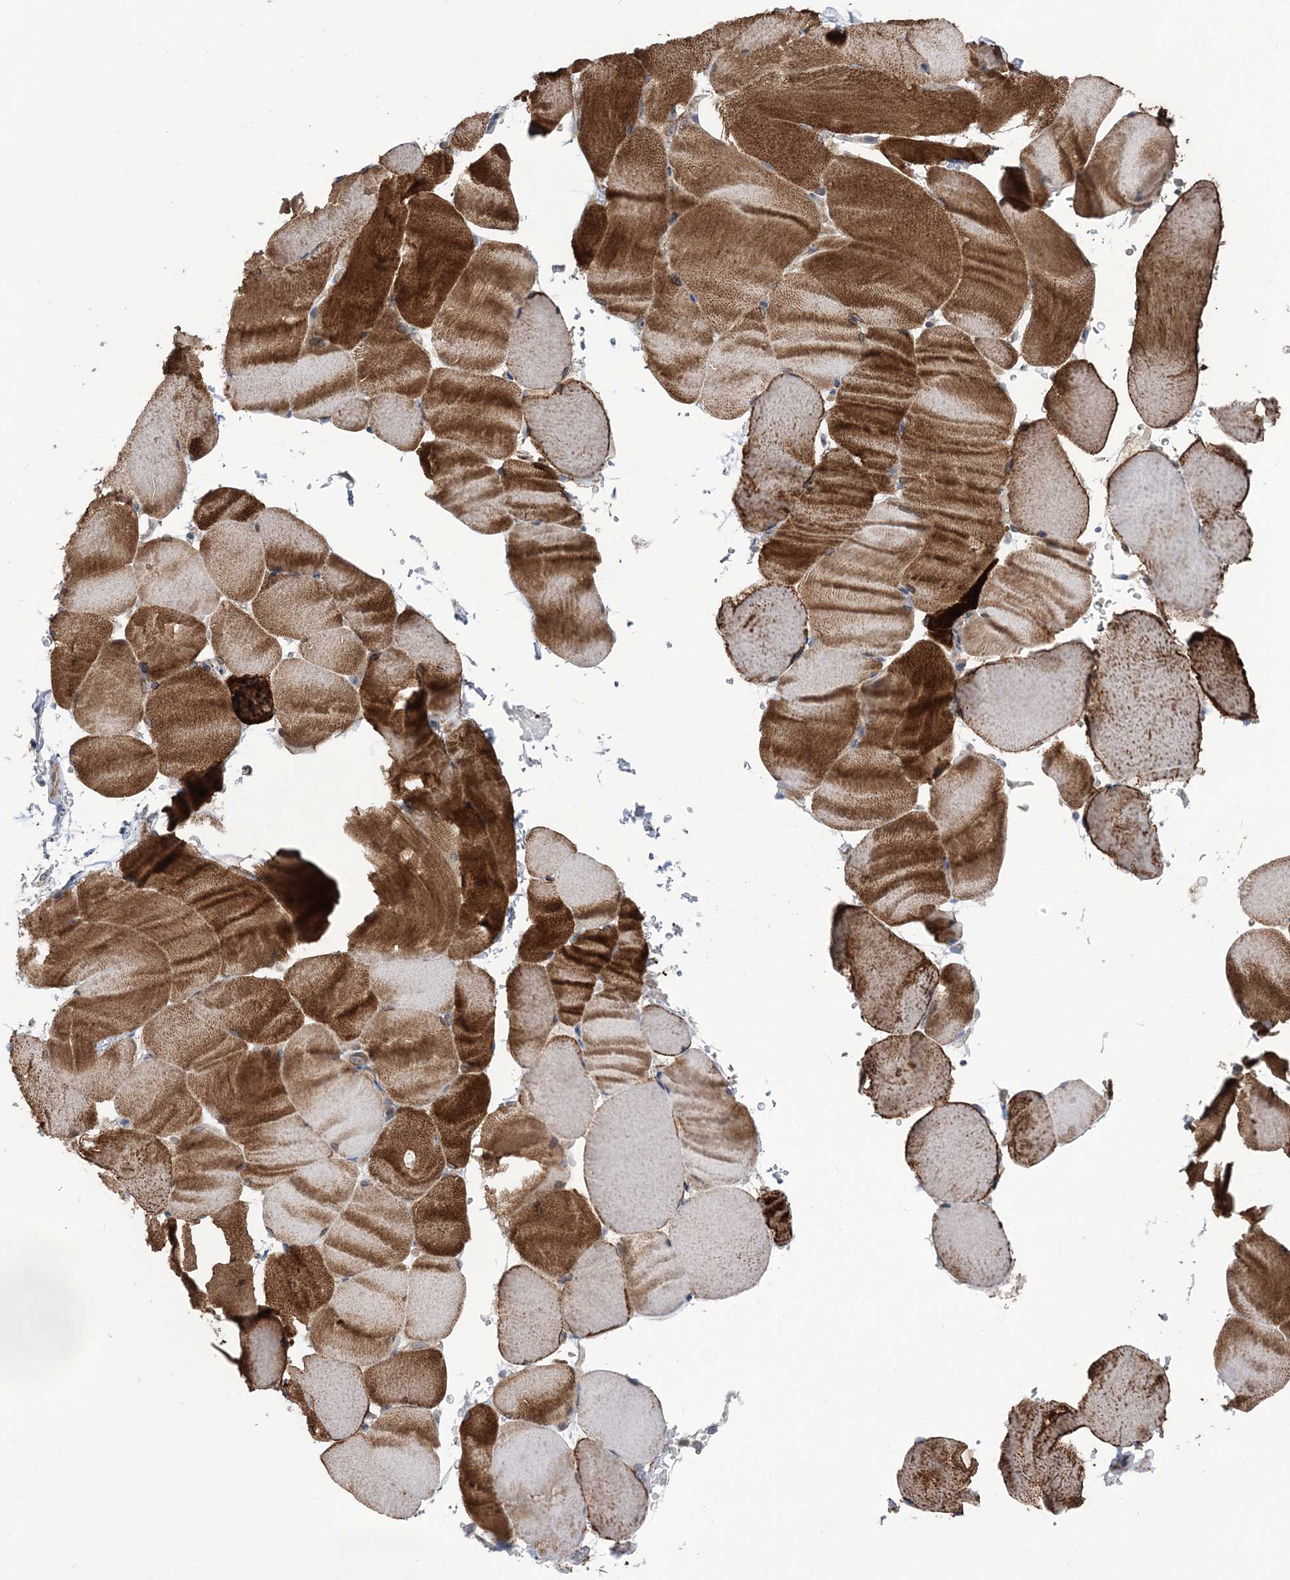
{"staining": {"intensity": "strong", "quantity": "25%-75%", "location": "cytoplasmic/membranous"}, "tissue": "skeletal muscle", "cell_type": "Myocytes", "image_type": "normal", "snomed": [{"axis": "morphology", "description": "Normal tissue, NOS"}, {"axis": "topography", "description": "Skeletal muscle"}, {"axis": "topography", "description": "Parathyroid gland"}], "caption": "IHC (DAB) staining of normal human skeletal muscle demonstrates strong cytoplasmic/membranous protein positivity in about 25%-75% of myocytes.", "gene": "MTRF1L", "patient": {"sex": "female", "age": 37}}